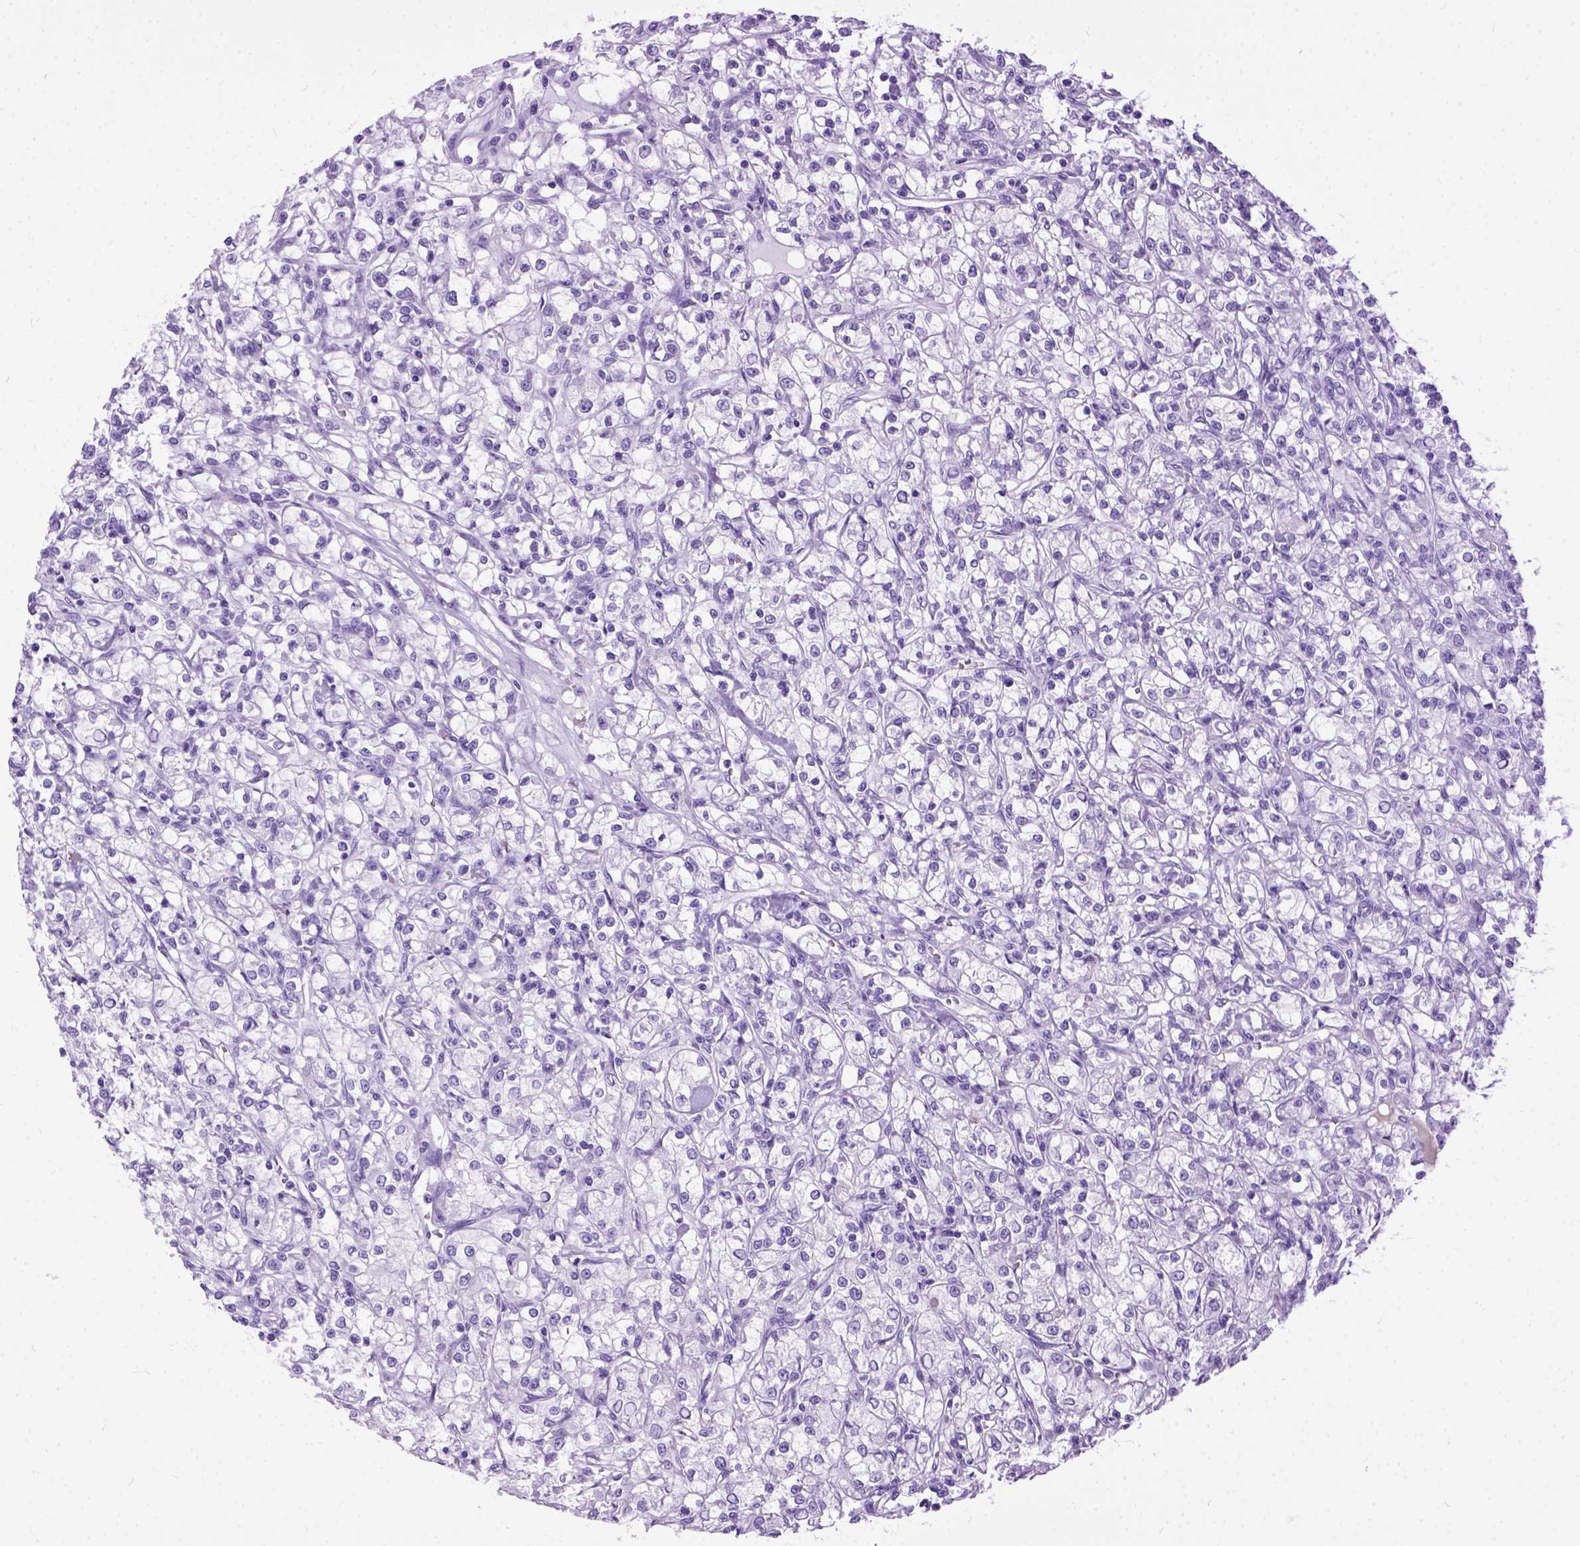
{"staining": {"intensity": "negative", "quantity": "none", "location": "none"}, "tissue": "renal cancer", "cell_type": "Tumor cells", "image_type": "cancer", "snomed": [{"axis": "morphology", "description": "Adenocarcinoma, NOS"}, {"axis": "topography", "description": "Kidney"}], "caption": "An immunohistochemistry (IHC) photomicrograph of adenocarcinoma (renal) is shown. There is no staining in tumor cells of adenocarcinoma (renal).", "gene": "GNGT1", "patient": {"sex": "female", "age": 59}}